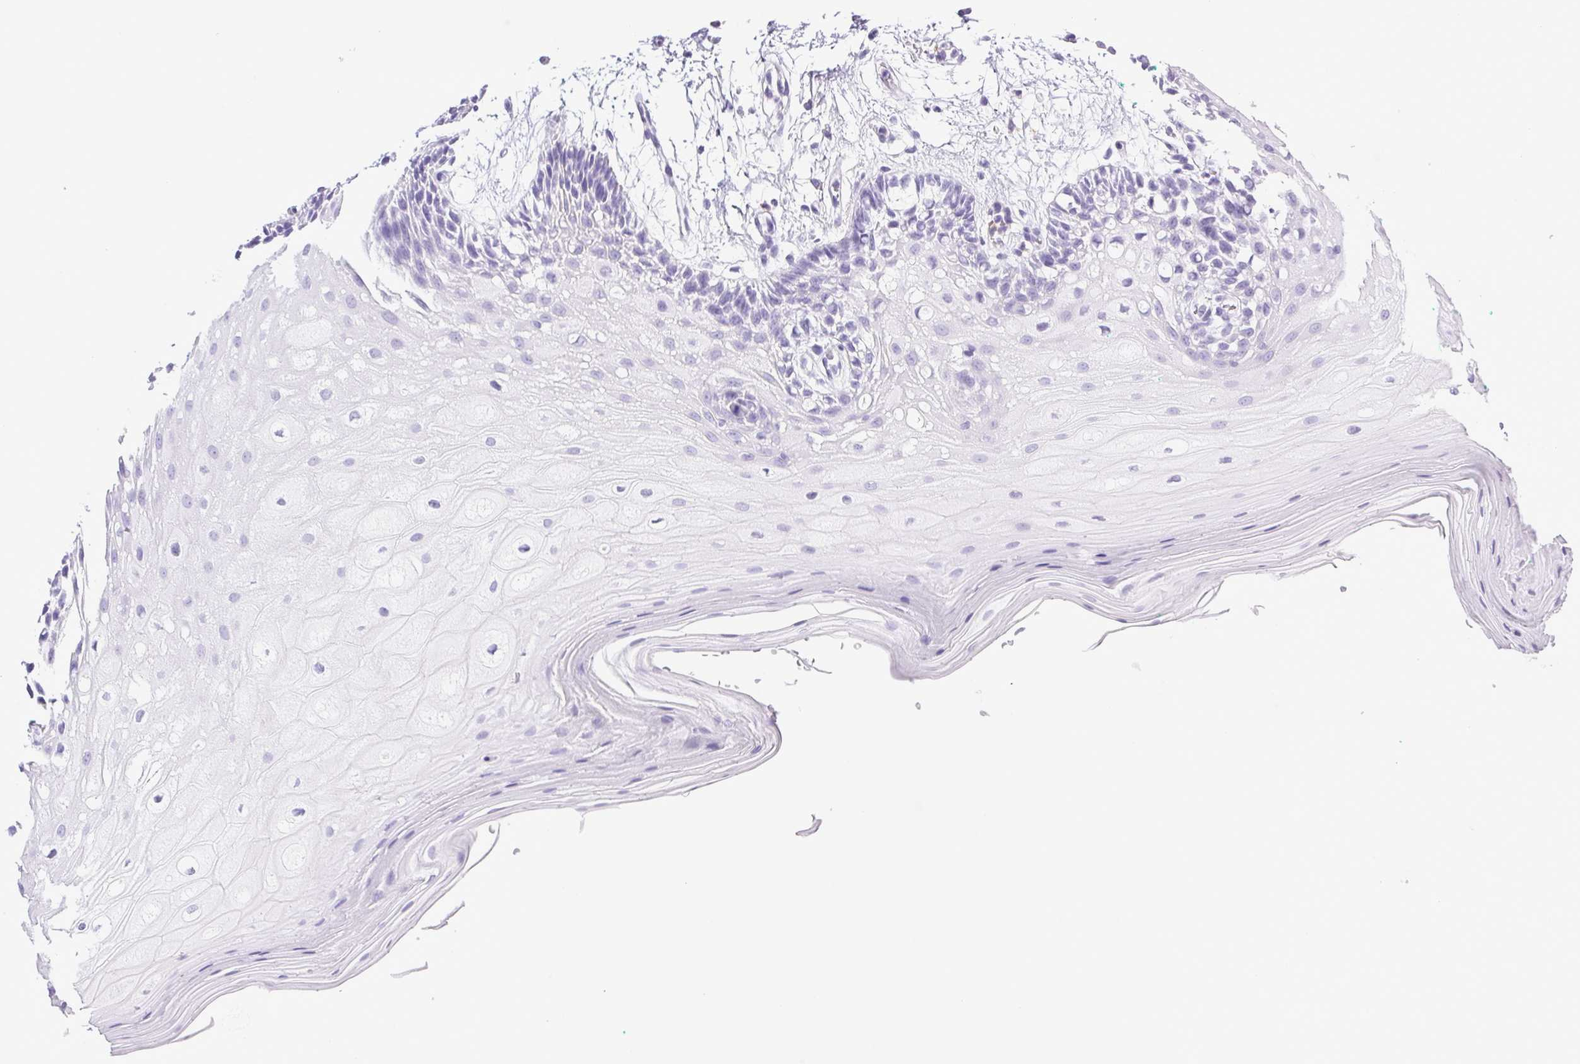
{"staining": {"intensity": "negative", "quantity": "none", "location": "none"}, "tissue": "oral mucosa", "cell_type": "Squamous epithelial cells", "image_type": "normal", "snomed": [{"axis": "morphology", "description": "Normal tissue, NOS"}, {"axis": "morphology", "description": "Squamous cell carcinoma, NOS"}, {"axis": "topography", "description": "Oral tissue"}, {"axis": "topography", "description": "Tounge, NOS"}, {"axis": "topography", "description": "Head-Neck"}], "caption": "Squamous epithelial cells show no significant protein staining in normal oral mucosa. (DAB (3,3'-diaminobenzidine) immunohistochemistry, high magnification).", "gene": "SYNPR", "patient": {"sex": "male", "age": 62}}